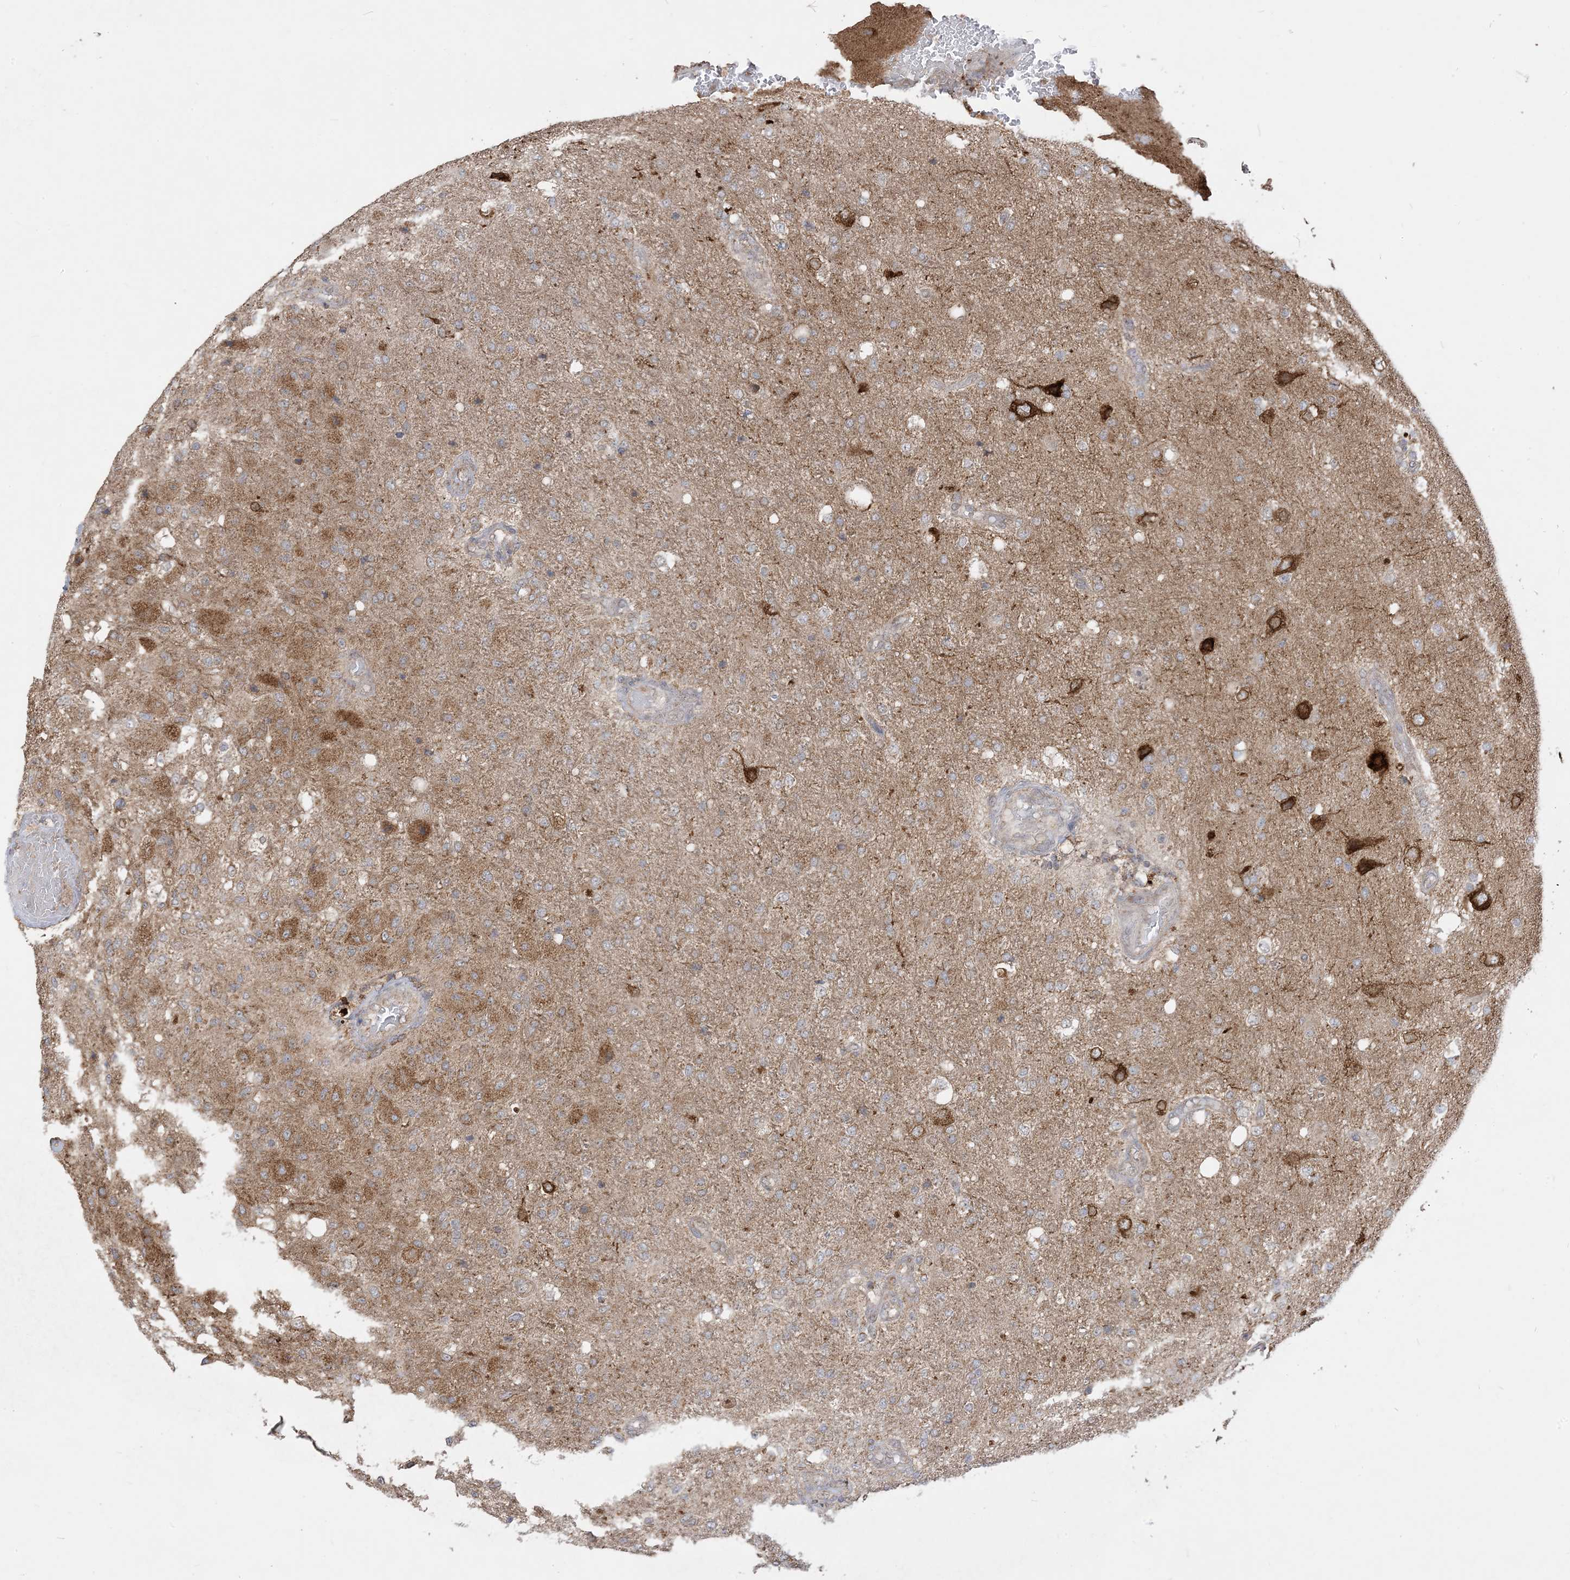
{"staining": {"intensity": "strong", "quantity": ">75%", "location": "cytoplasmic/membranous"}, "tissue": "glioma", "cell_type": "Tumor cells", "image_type": "cancer", "snomed": [{"axis": "morphology", "description": "Normal tissue, NOS"}, {"axis": "morphology", "description": "Glioma, malignant, High grade"}, {"axis": "topography", "description": "Cerebral cortex"}], "caption": "Protein staining shows strong cytoplasmic/membranous staining in approximately >75% of tumor cells in malignant glioma (high-grade). (Brightfield microscopy of DAB IHC at high magnification).", "gene": "SIRT3", "patient": {"sex": "male", "age": 77}}